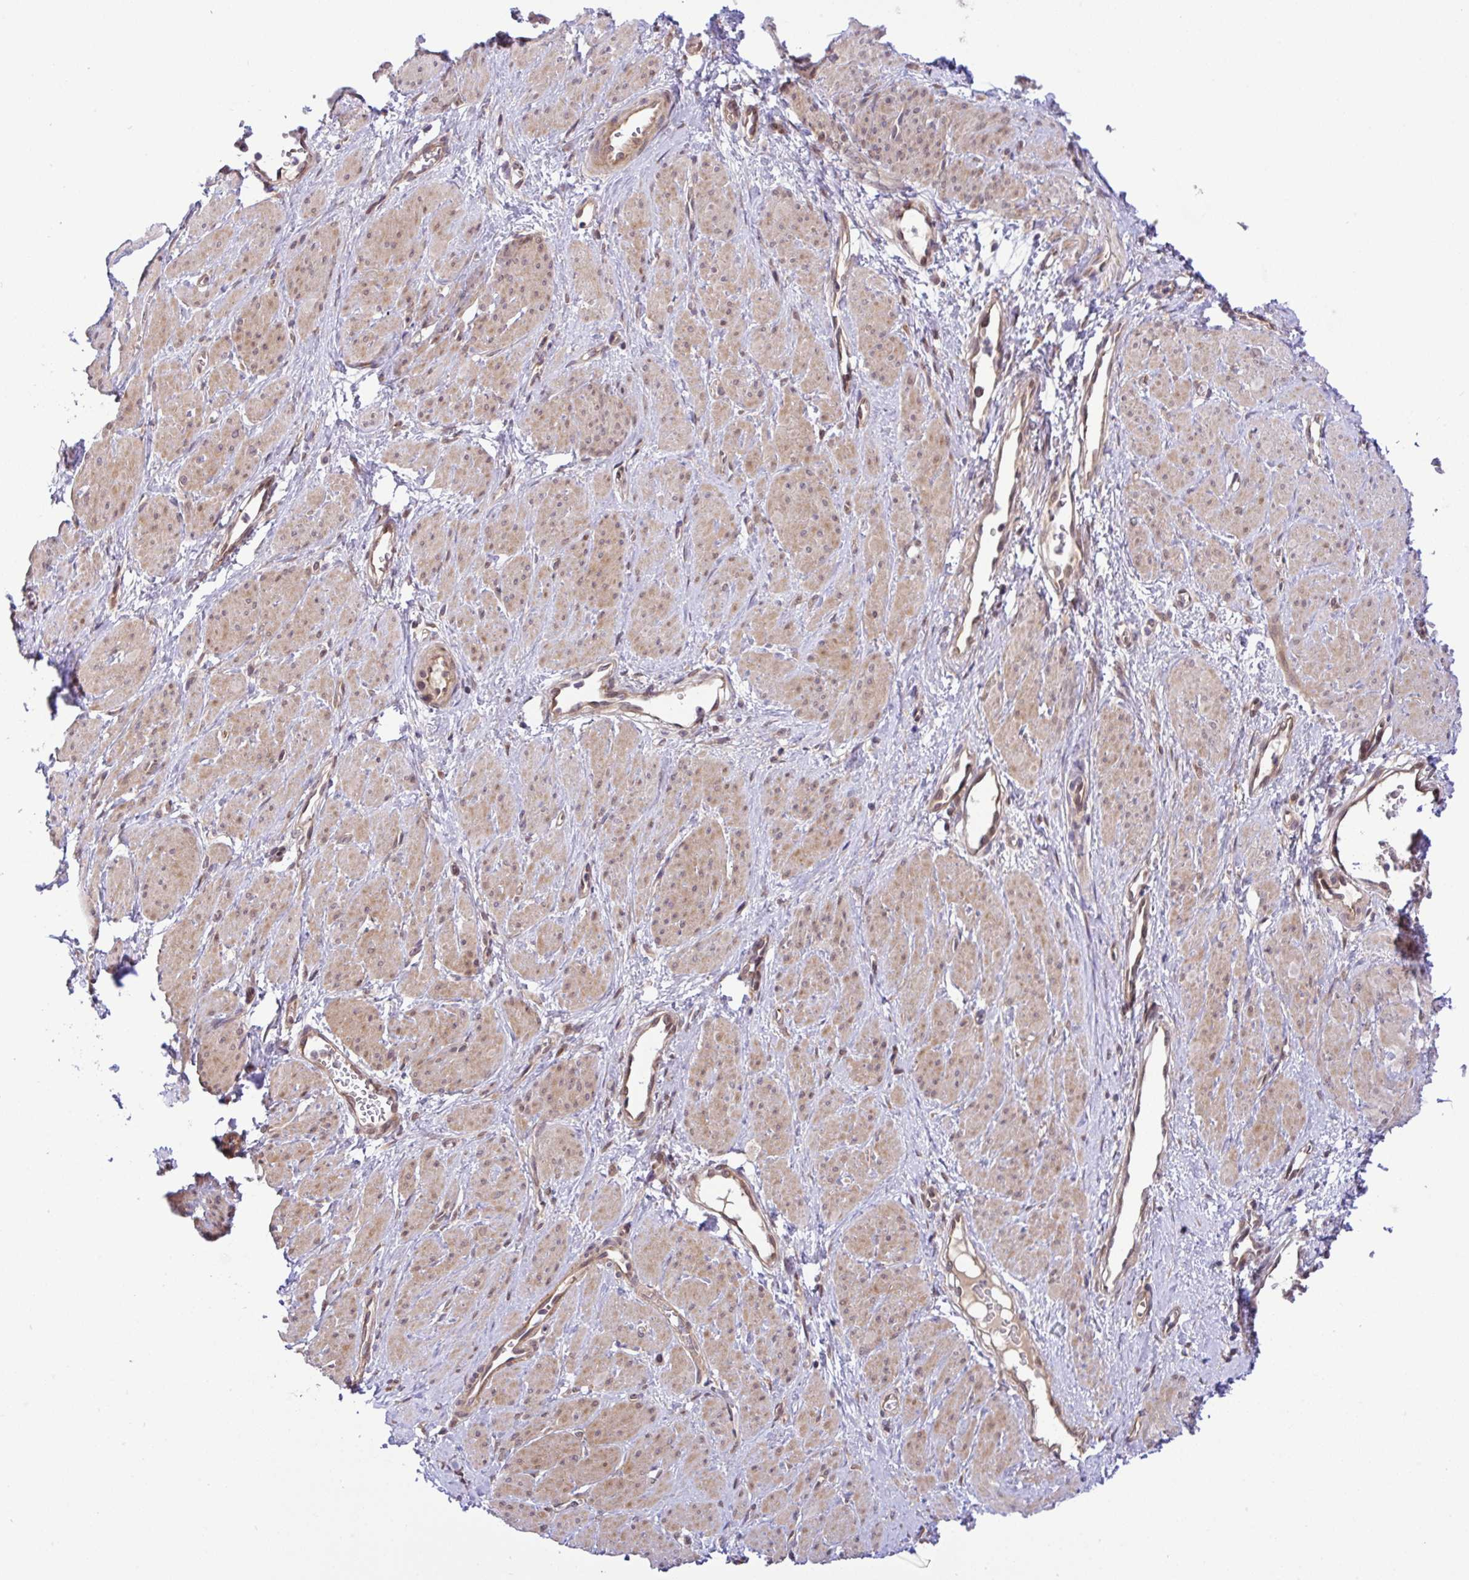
{"staining": {"intensity": "weak", "quantity": ">75%", "location": "cytoplasmic/membranous"}, "tissue": "smooth muscle", "cell_type": "Smooth muscle cells", "image_type": "normal", "snomed": [{"axis": "morphology", "description": "Normal tissue, NOS"}, {"axis": "topography", "description": "Smooth muscle"}, {"axis": "topography", "description": "Uterus"}], "caption": "IHC staining of benign smooth muscle, which exhibits low levels of weak cytoplasmic/membranous expression in approximately >75% of smooth muscle cells indicating weak cytoplasmic/membranous protein positivity. The staining was performed using DAB (3,3'-diaminobenzidine) (brown) for protein detection and nuclei were counterstained in hematoxylin (blue).", "gene": "UBE4A", "patient": {"sex": "female", "age": 39}}